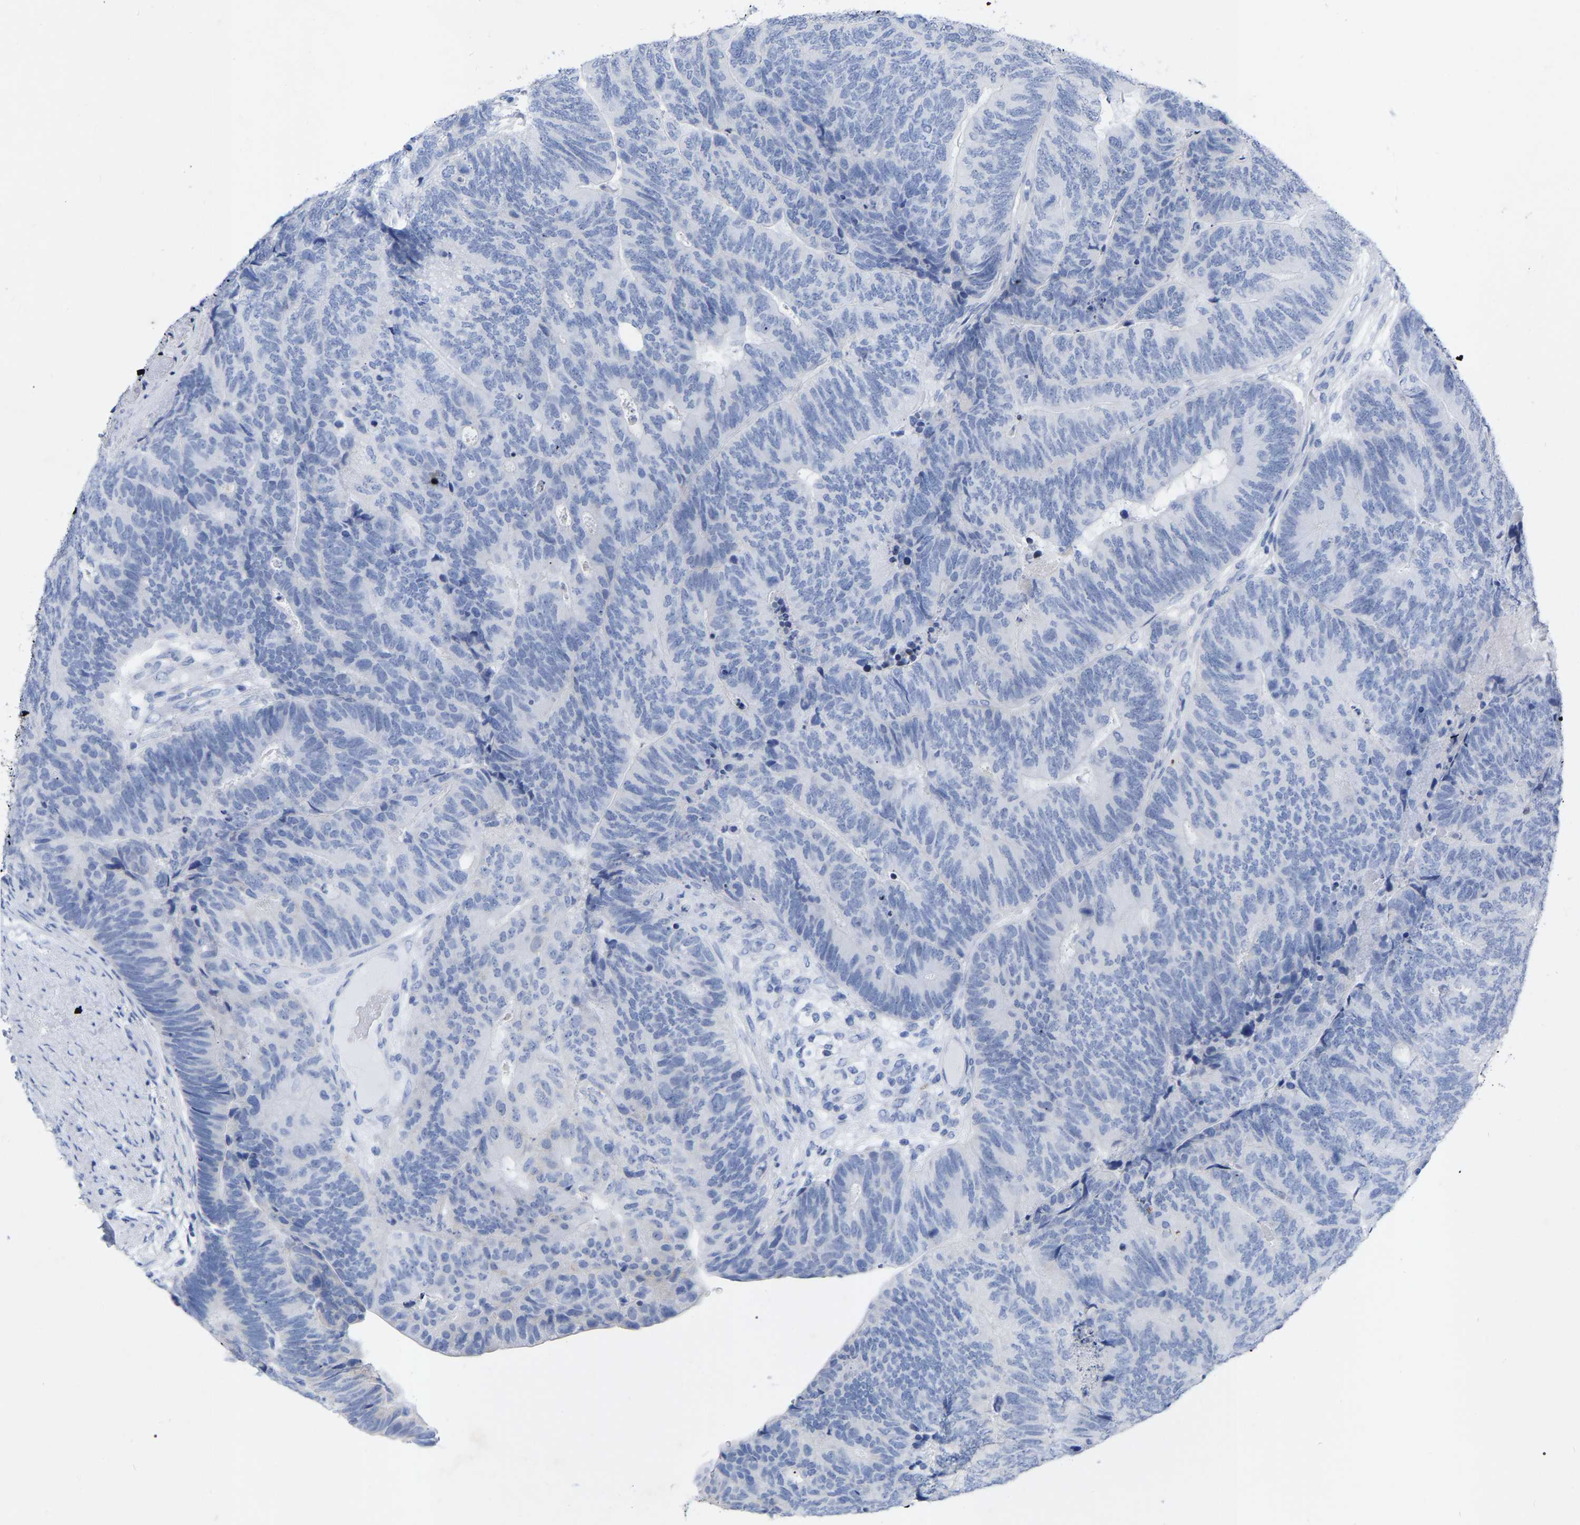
{"staining": {"intensity": "negative", "quantity": "none", "location": "none"}, "tissue": "colorectal cancer", "cell_type": "Tumor cells", "image_type": "cancer", "snomed": [{"axis": "morphology", "description": "Normal tissue, NOS"}, {"axis": "morphology", "description": "Adenocarcinoma, NOS"}, {"axis": "topography", "description": "Rectum"}], "caption": "There is no significant staining in tumor cells of adenocarcinoma (colorectal).", "gene": "ZNF629", "patient": {"sex": "female", "age": 66}}